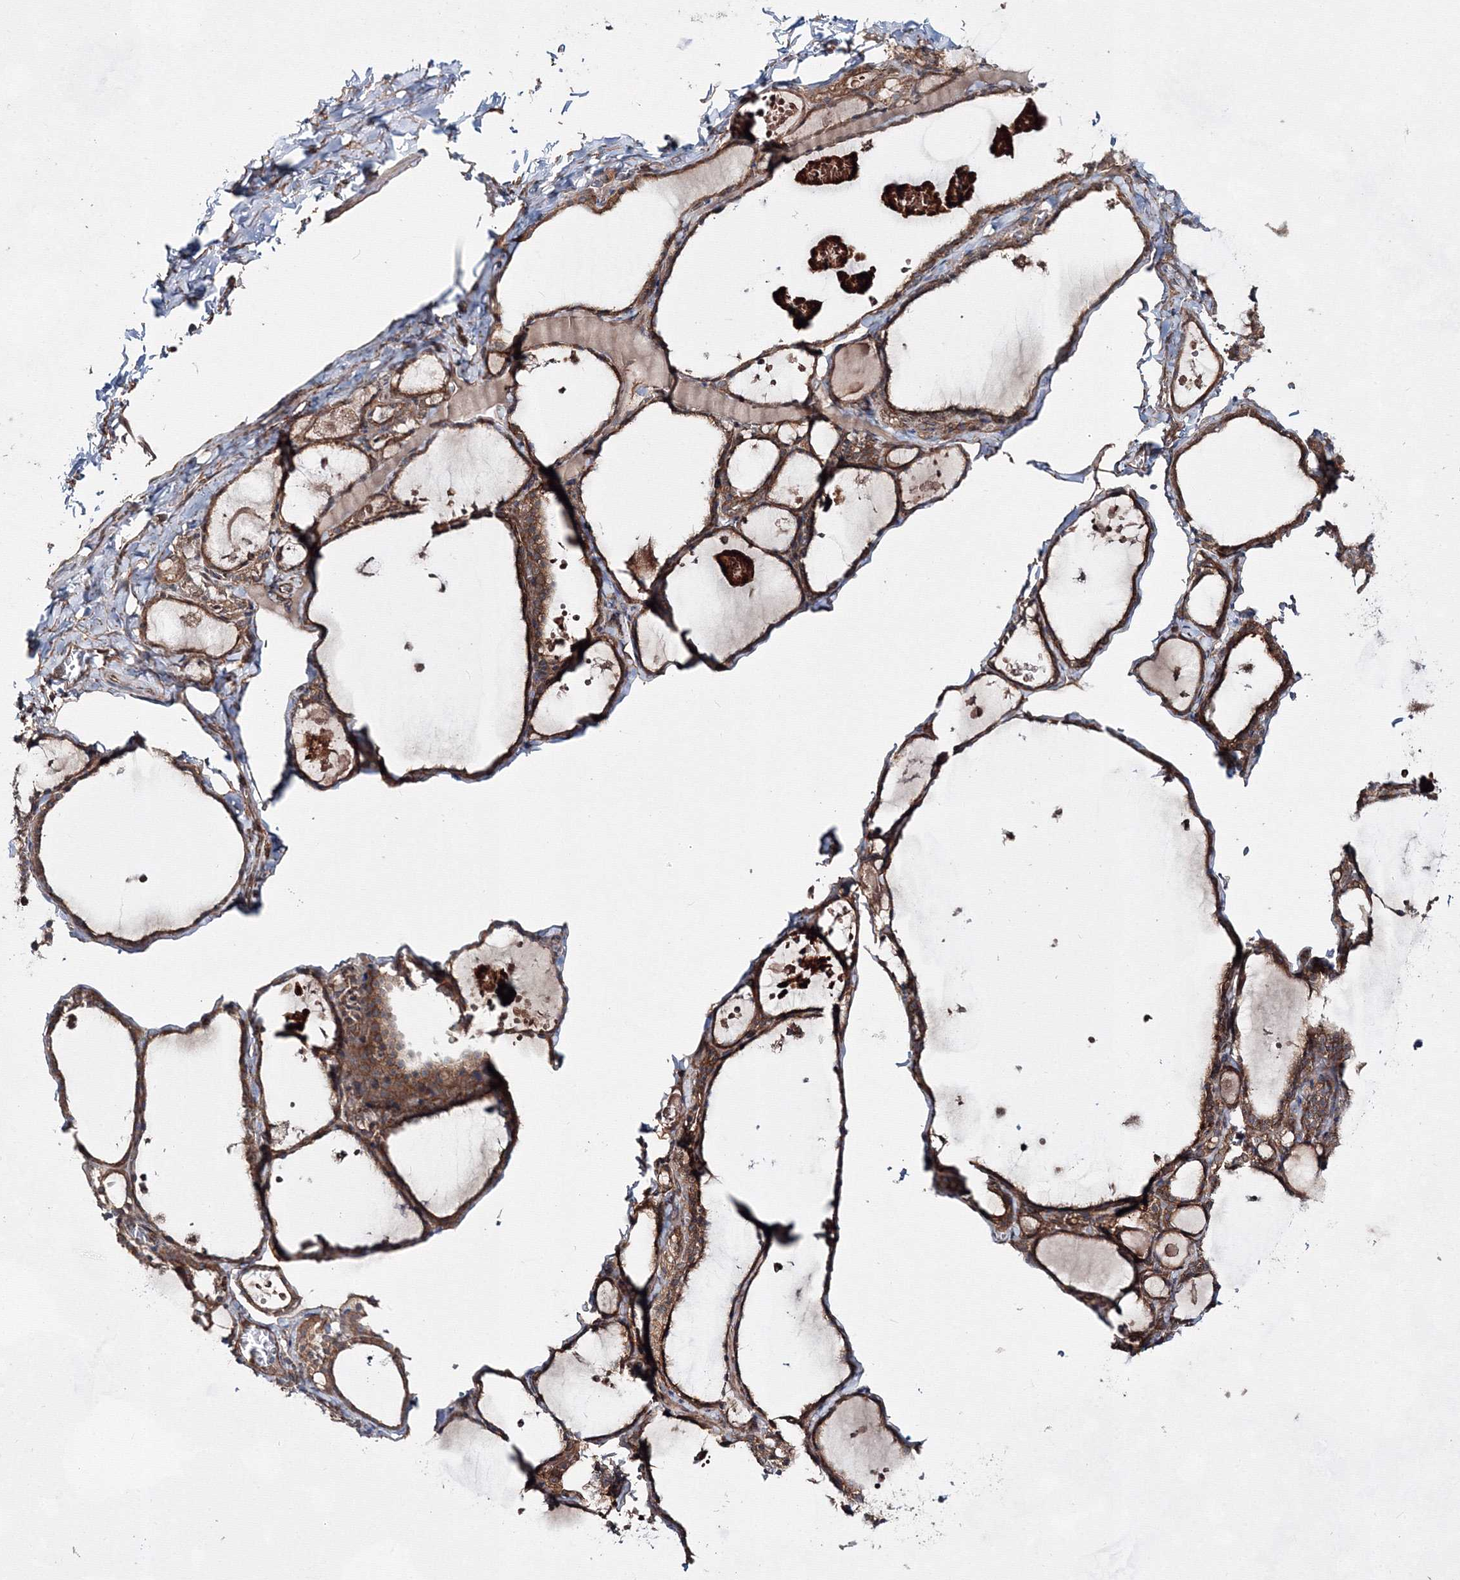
{"staining": {"intensity": "moderate", "quantity": ">75%", "location": "cytoplasmic/membranous"}, "tissue": "thyroid gland", "cell_type": "Glandular cells", "image_type": "normal", "snomed": [{"axis": "morphology", "description": "Normal tissue, NOS"}, {"axis": "topography", "description": "Thyroid gland"}], "caption": "High-magnification brightfield microscopy of benign thyroid gland stained with DAB (brown) and counterstained with hematoxylin (blue). glandular cells exhibit moderate cytoplasmic/membranous expression is appreciated in about>75% of cells.", "gene": "EXOC6", "patient": {"sex": "male", "age": 56}}